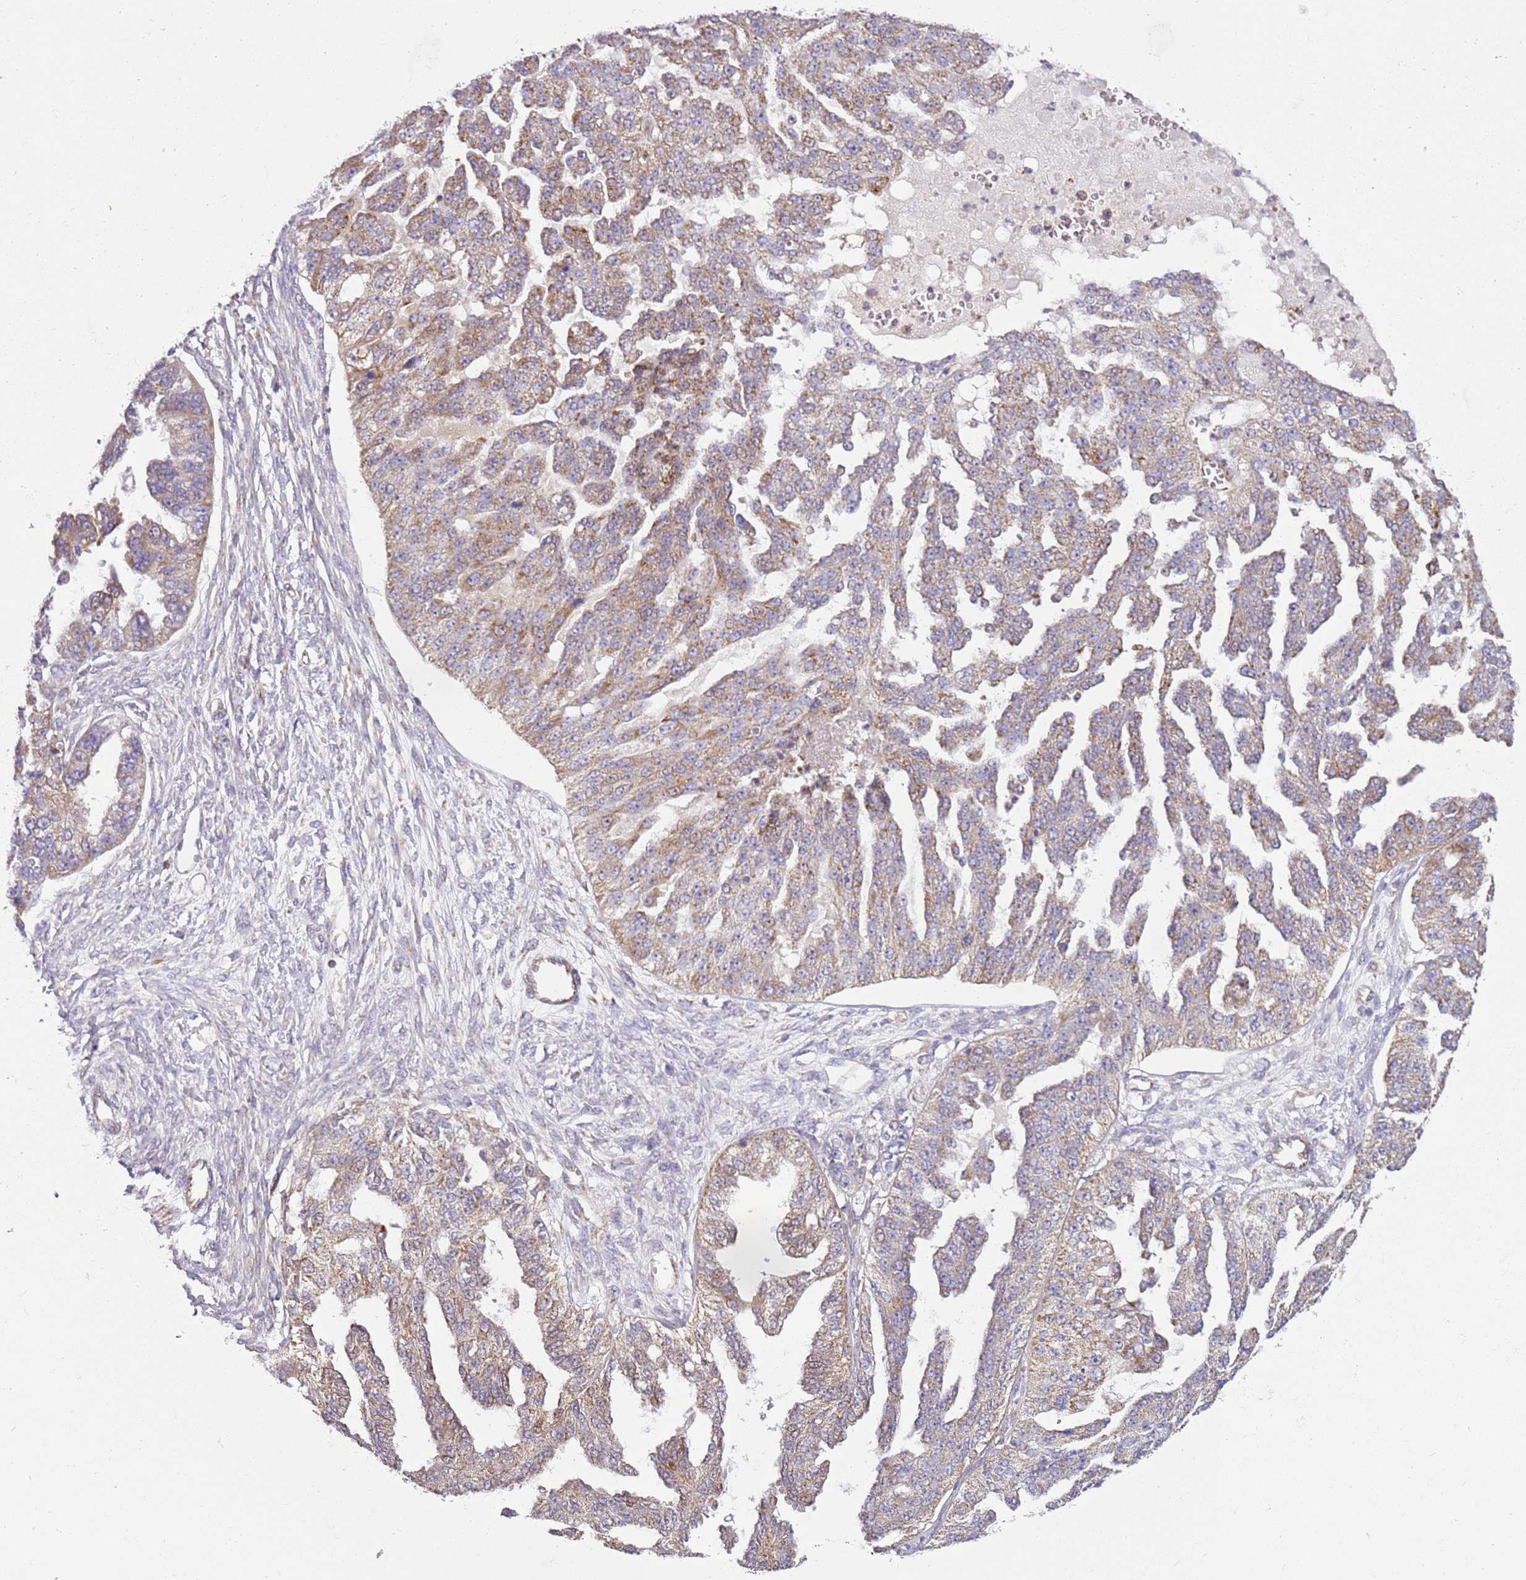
{"staining": {"intensity": "weak", "quantity": ">75%", "location": "cytoplasmic/membranous"}, "tissue": "ovarian cancer", "cell_type": "Tumor cells", "image_type": "cancer", "snomed": [{"axis": "morphology", "description": "Cystadenocarcinoma, serous, NOS"}, {"axis": "topography", "description": "Ovary"}], "caption": "Human ovarian cancer stained for a protein (brown) demonstrates weak cytoplasmic/membranous positive positivity in about >75% of tumor cells.", "gene": "TMEM200C", "patient": {"sex": "female", "age": 58}}